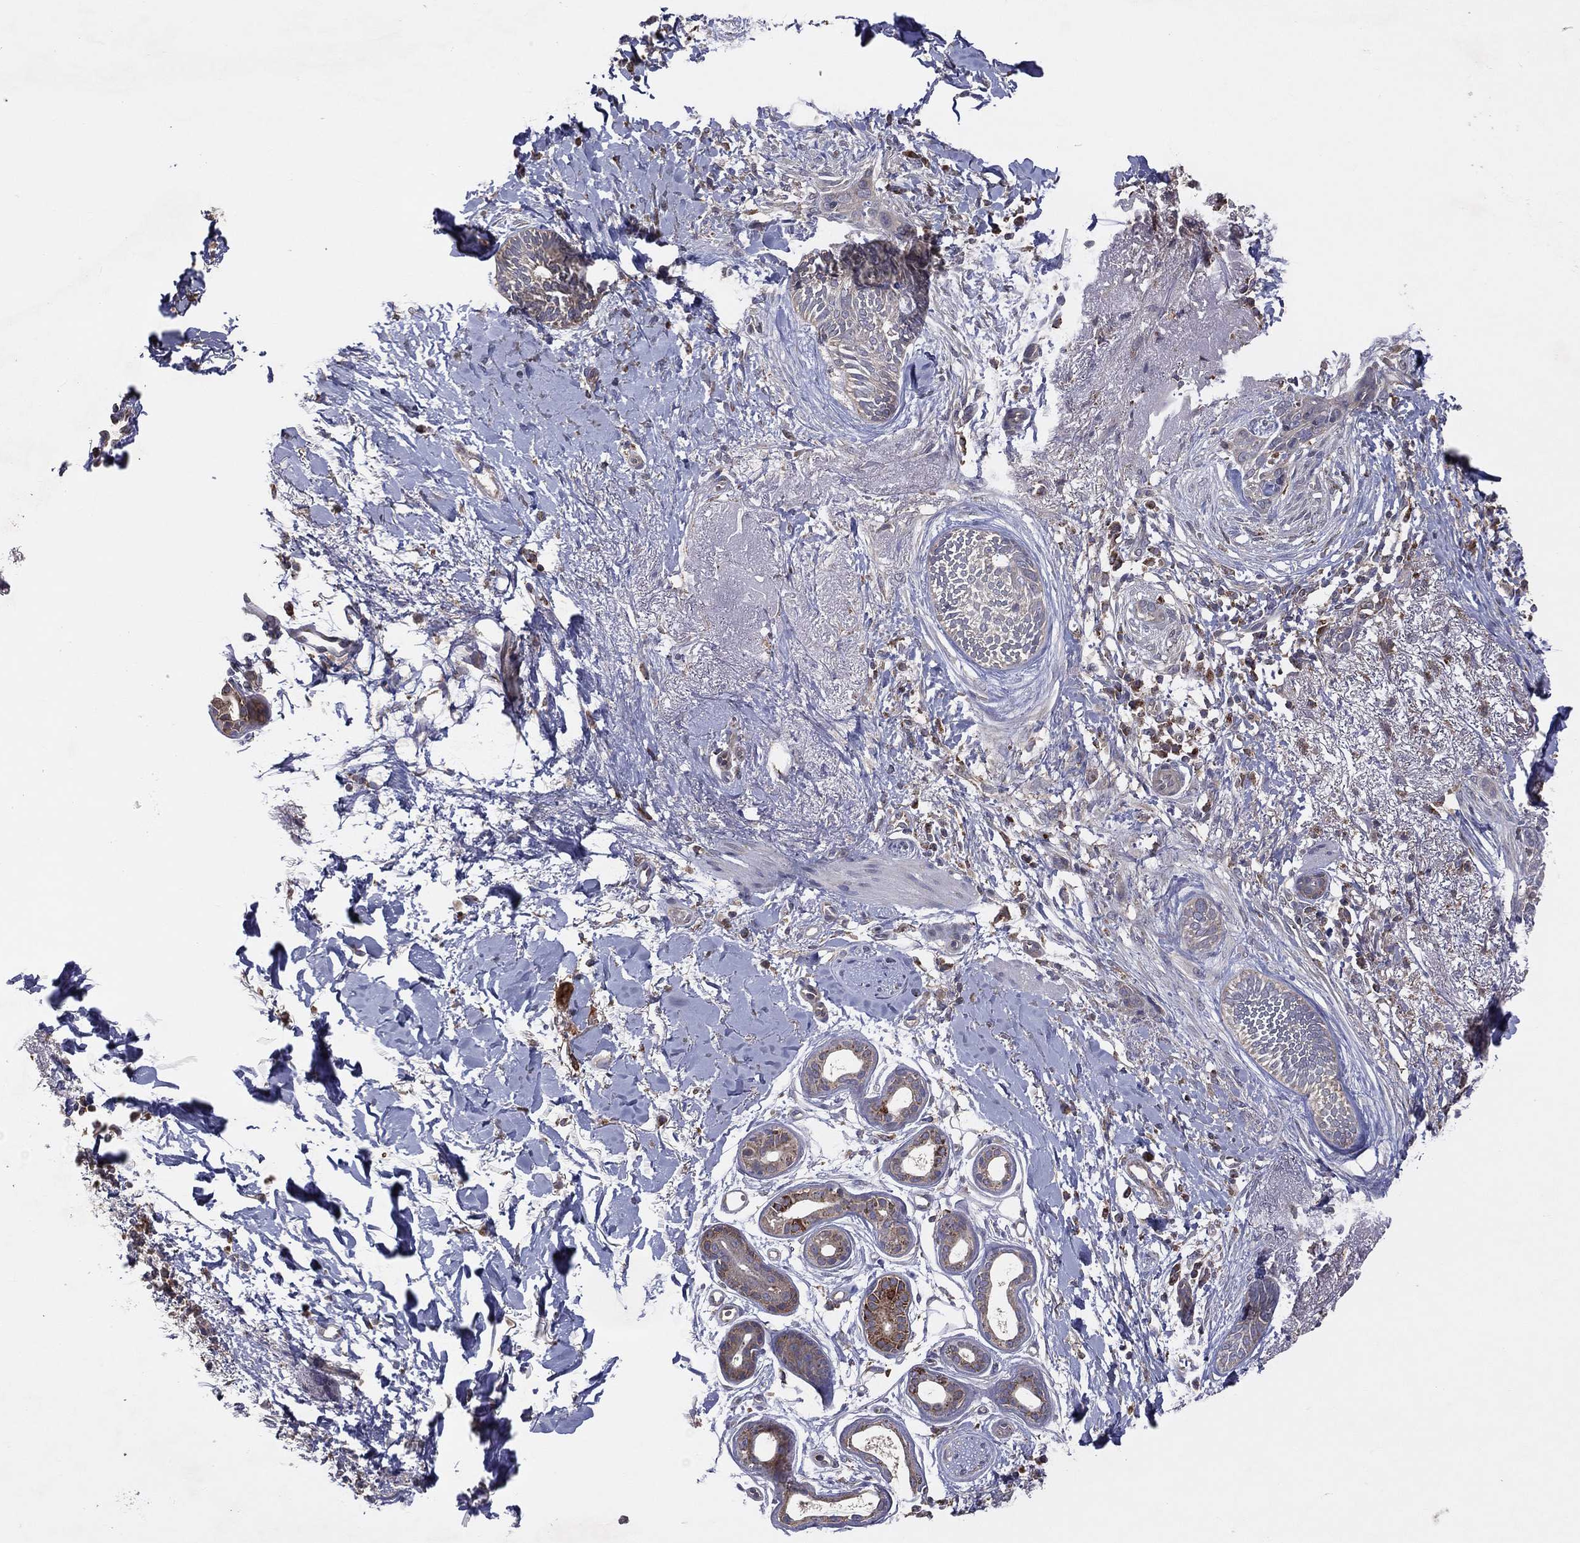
{"staining": {"intensity": "negative", "quantity": "none", "location": "none"}, "tissue": "skin cancer", "cell_type": "Tumor cells", "image_type": "cancer", "snomed": [{"axis": "morphology", "description": "Normal tissue, NOS"}, {"axis": "morphology", "description": "Basal cell carcinoma"}, {"axis": "topography", "description": "Skin"}], "caption": "An IHC image of skin basal cell carcinoma is shown. There is no staining in tumor cells of skin basal cell carcinoma.", "gene": "STARD3", "patient": {"sex": "male", "age": 84}}